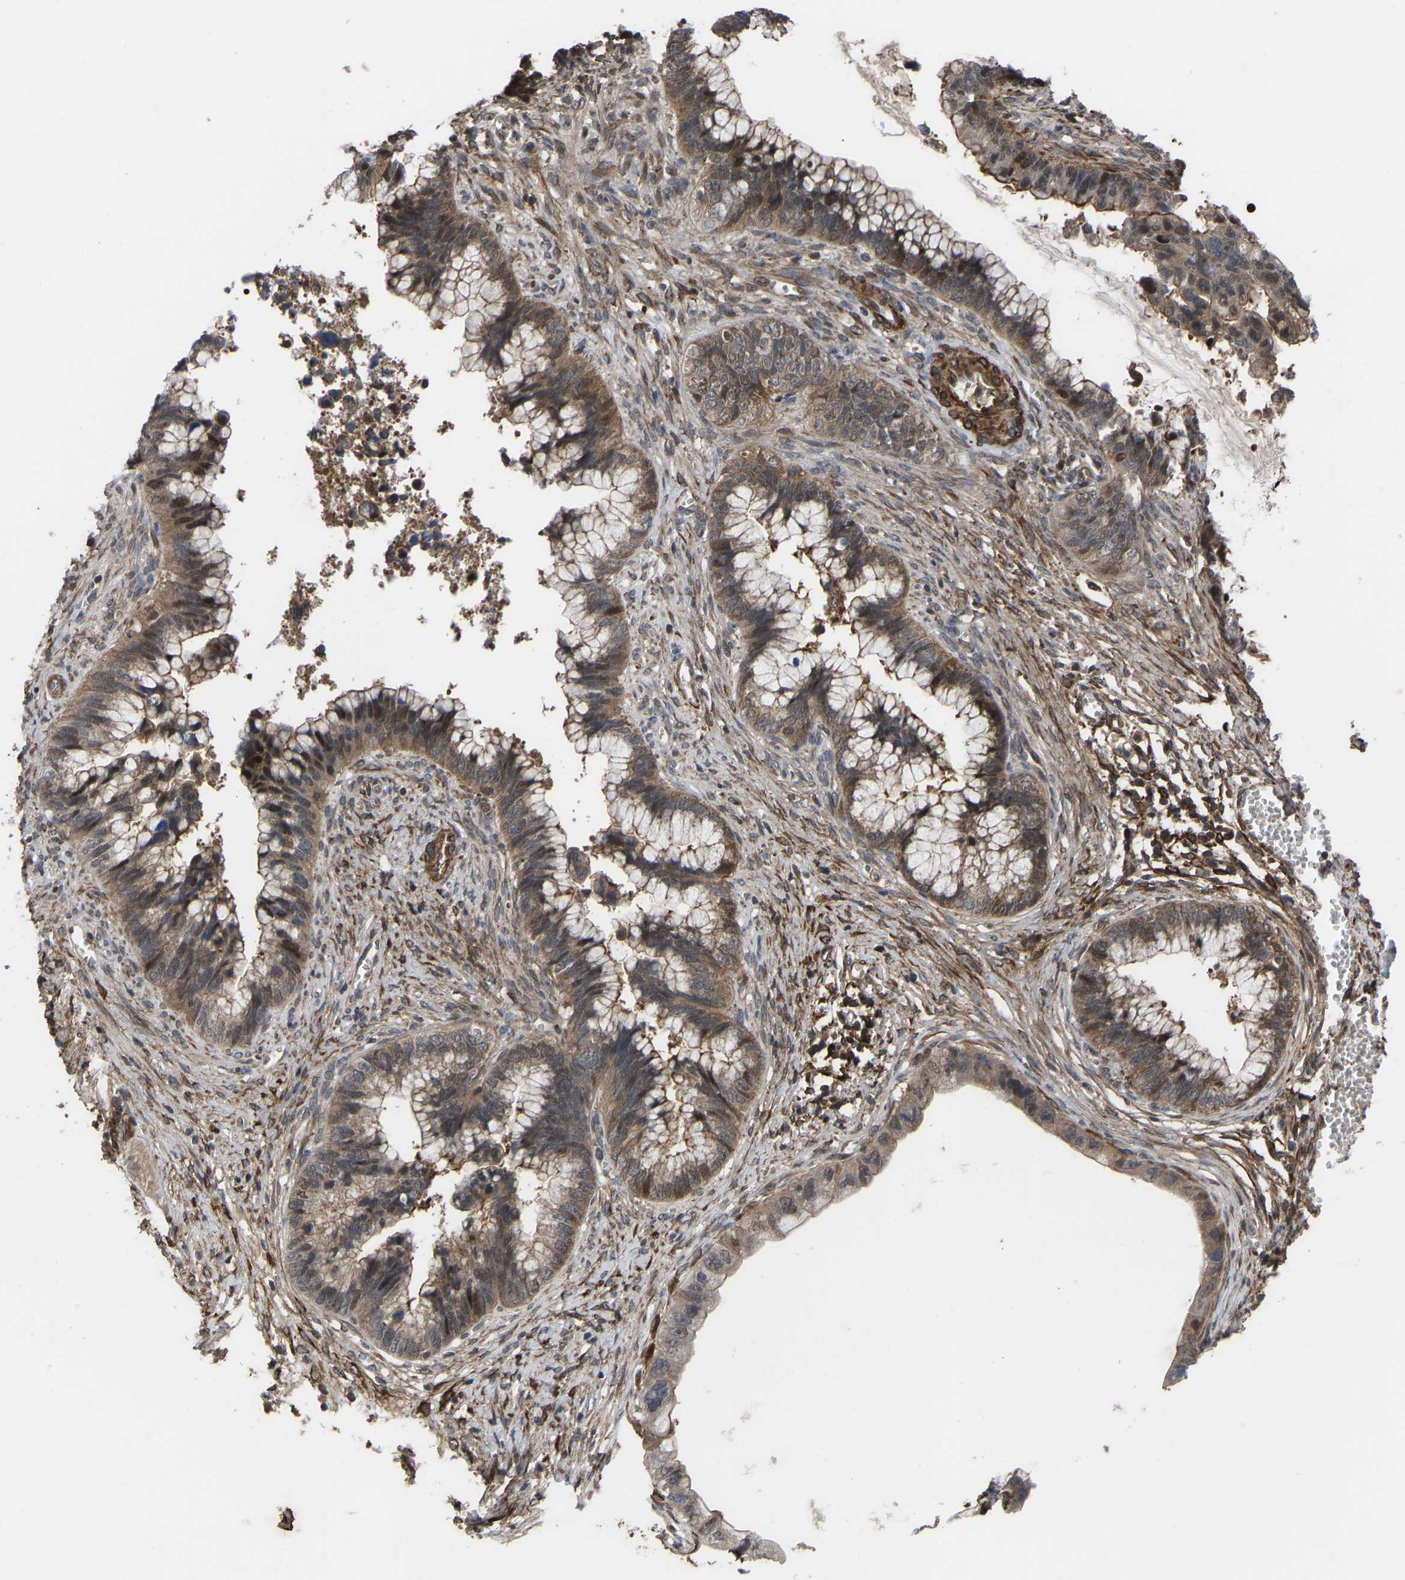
{"staining": {"intensity": "moderate", "quantity": "25%-75%", "location": "cytoplasmic/membranous,nuclear"}, "tissue": "cervical cancer", "cell_type": "Tumor cells", "image_type": "cancer", "snomed": [{"axis": "morphology", "description": "Adenocarcinoma, NOS"}, {"axis": "topography", "description": "Cervix"}], "caption": "Cervical cancer (adenocarcinoma) was stained to show a protein in brown. There is medium levels of moderate cytoplasmic/membranous and nuclear staining in about 25%-75% of tumor cells.", "gene": "CYP7B1", "patient": {"sex": "female", "age": 44}}